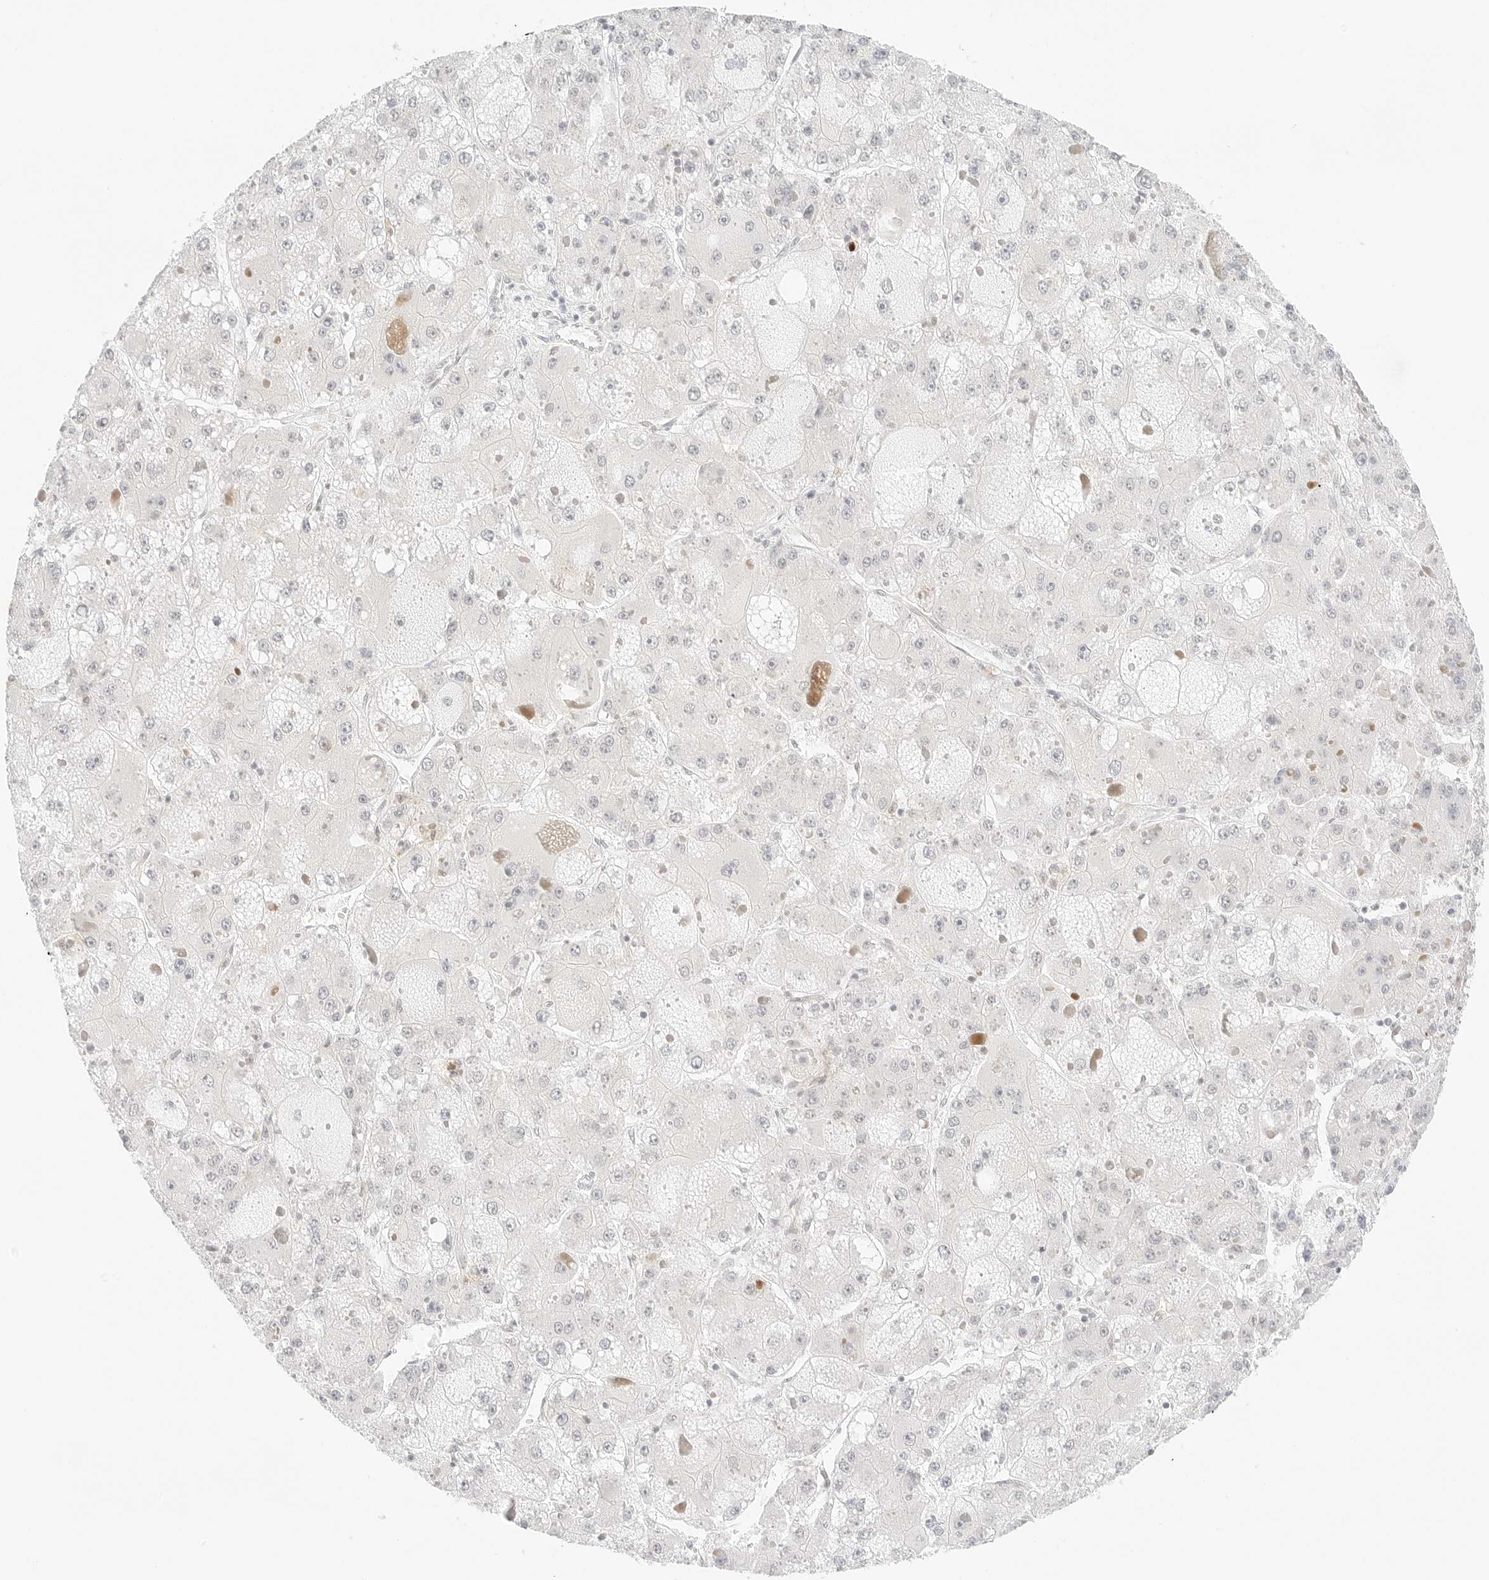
{"staining": {"intensity": "negative", "quantity": "none", "location": "none"}, "tissue": "liver cancer", "cell_type": "Tumor cells", "image_type": "cancer", "snomed": [{"axis": "morphology", "description": "Carcinoma, Hepatocellular, NOS"}, {"axis": "topography", "description": "Liver"}], "caption": "DAB (3,3'-diaminobenzidine) immunohistochemical staining of human liver cancer exhibits no significant staining in tumor cells.", "gene": "GNAS", "patient": {"sex": "female", "age": 73}}